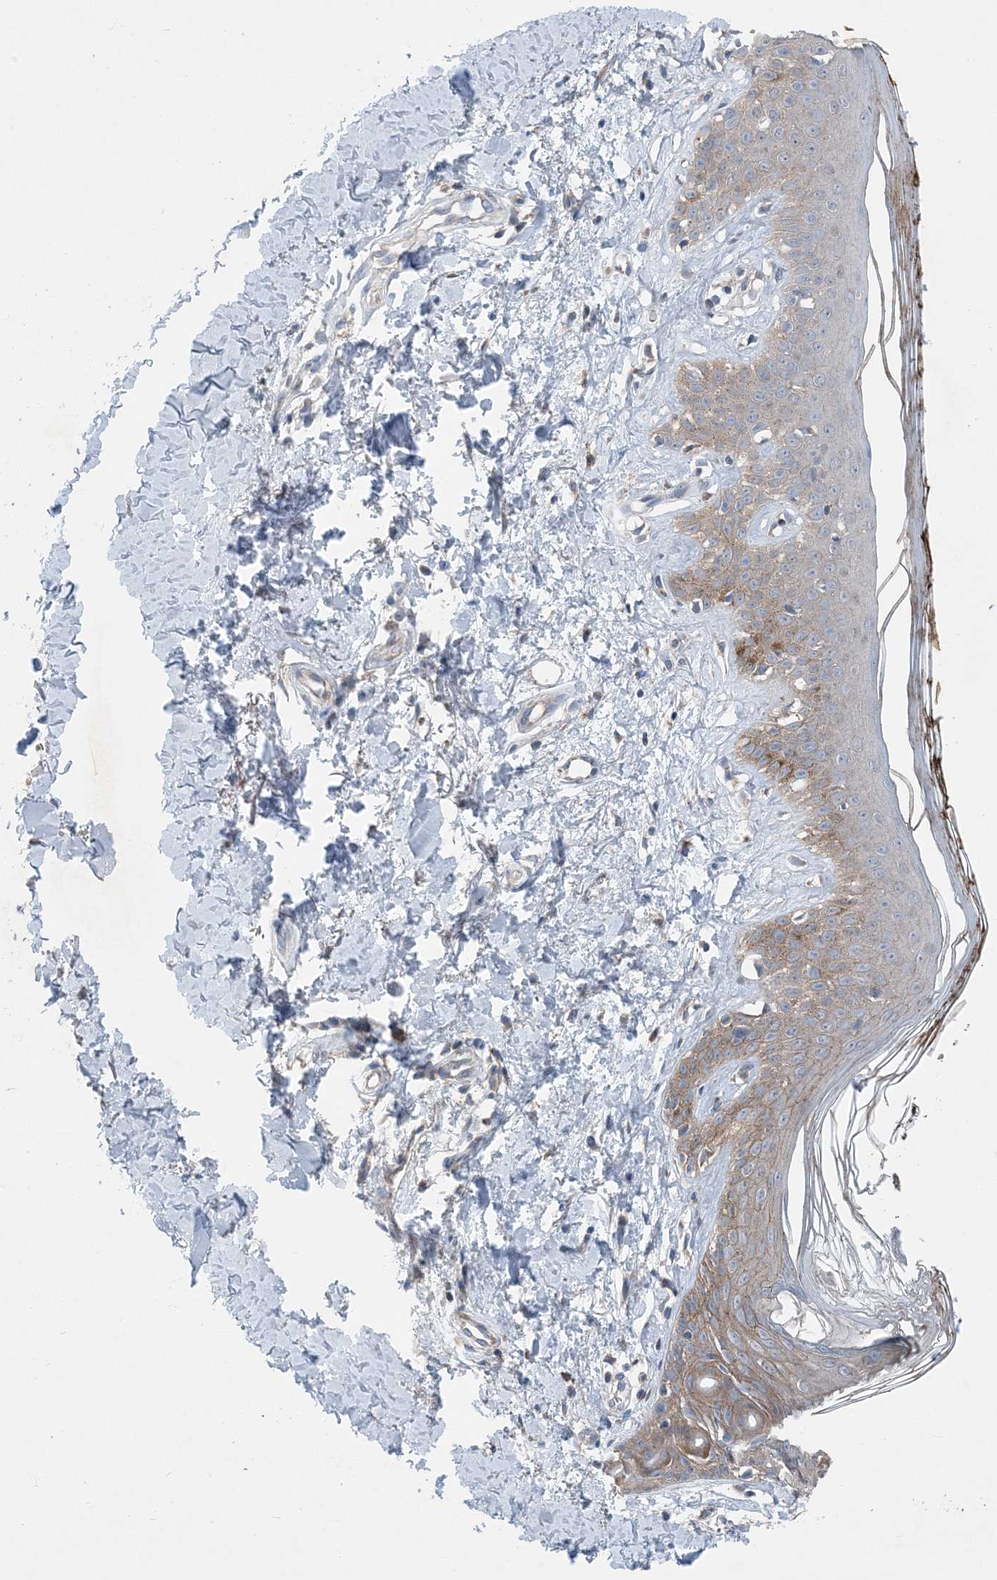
{"staining": {"intensity": "weak", "quantity": "25%-75%", "location": "cytoplasmic/membranous"}, "tissue": "skin", "cell_type": "Fibroblasts", "image_type": "normal", "snomed": [{"axis": "morphology", "description": "Normal tissue, NOS"}, {"axis": "topography", "description": "Skin"}], "caption": "Protein analysis of normal skin displays weak cytoplasmic/membranous expression in approximately 25%-75% of fibroblasts. (brown staining indicates protein expression, while blue staining denotes nuclei).", "gene": "DHX30", "patient": {"sex": "female", "age": 64}}